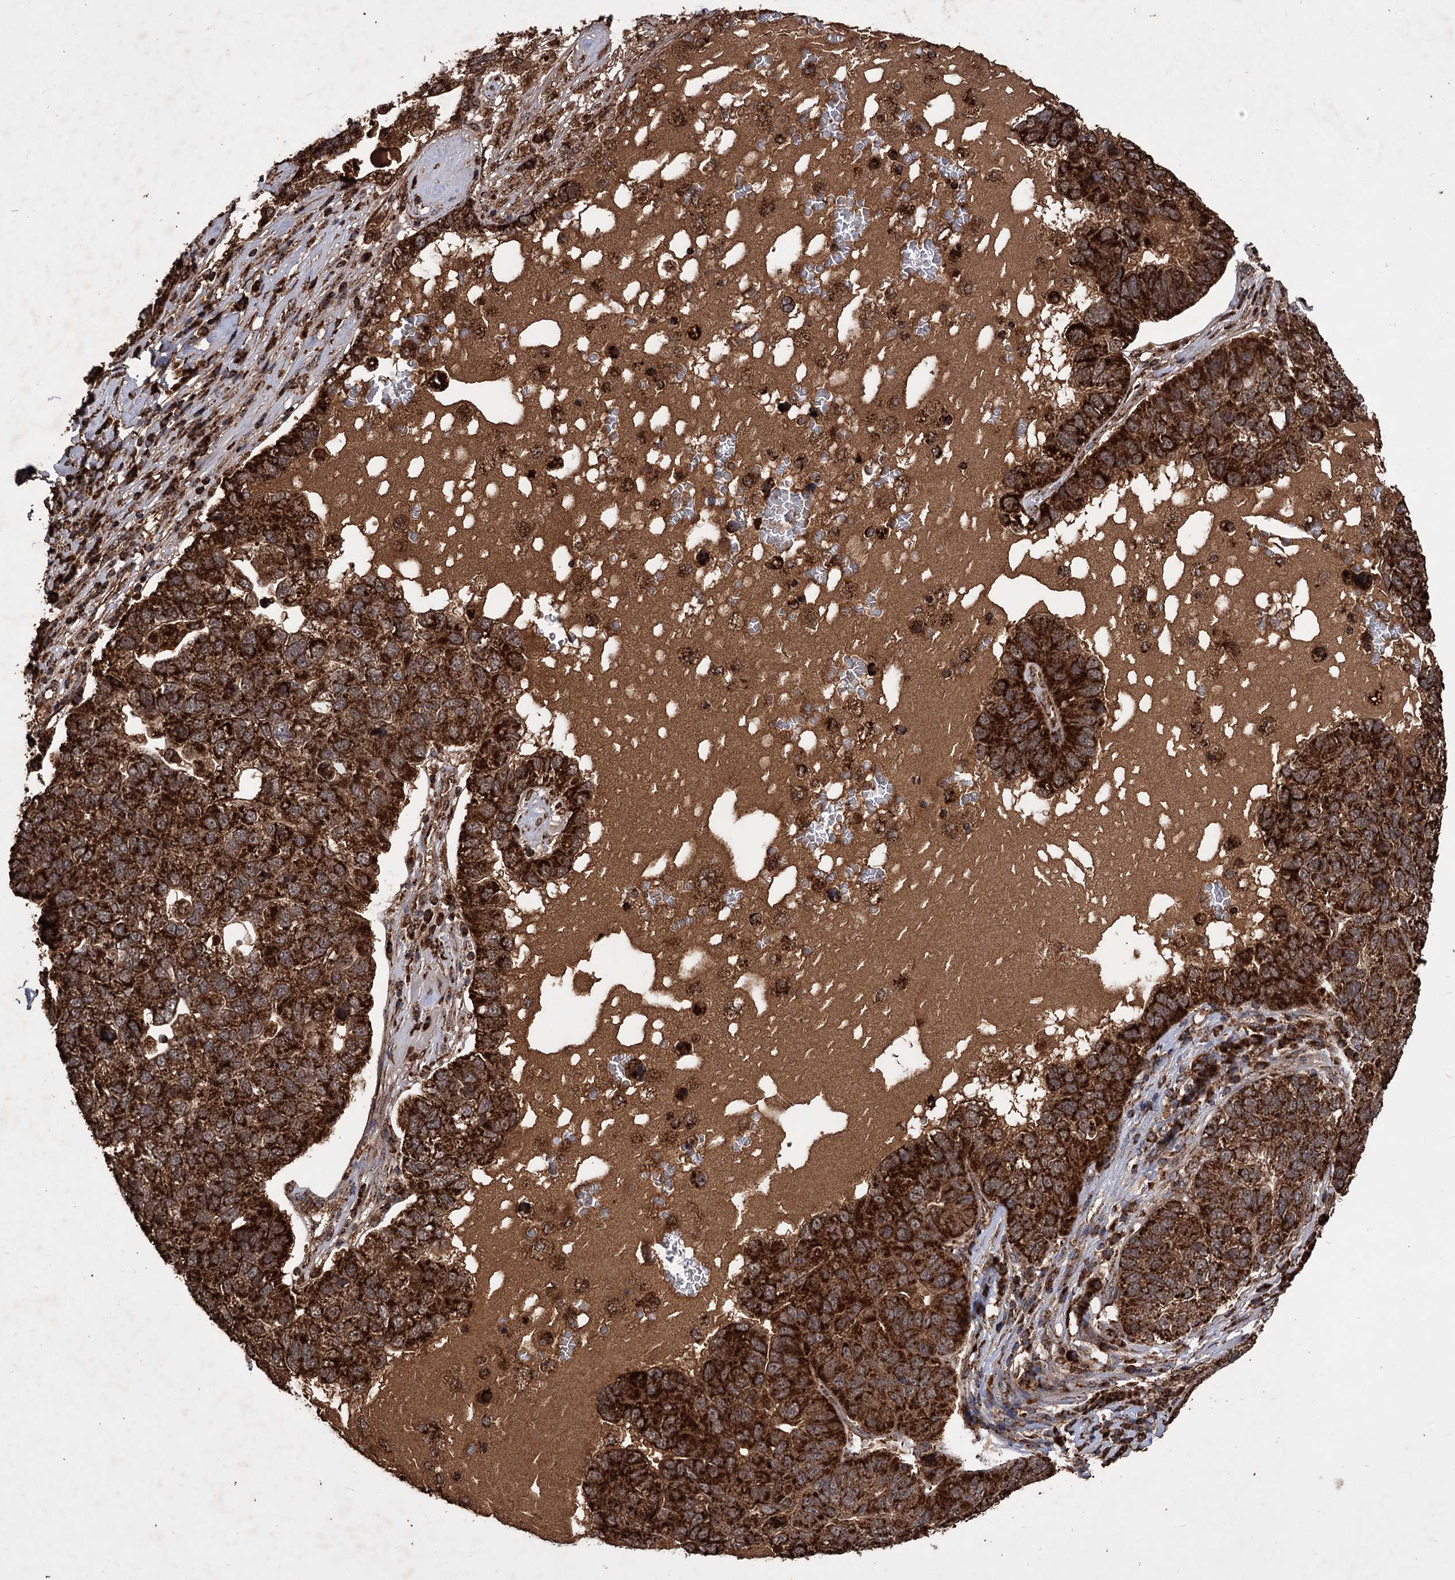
{"staining": {"intensity": "strong", "quantity": ">75%", "location": "cytoplasmic/membranous"}, "tissue": "pancreatic cancer", "cell_type": "Tumor cells", "image_type": "cancer", "snomed": [{"axis": "morphology", "description": "Adenocarcinoma, NOS"}, {"axis": "topography", "description": "Pancreas"}], "caption": "Protein staining exhibits strong cytoplasmic/membranous staining in approximately >75% of tumor cells in pancreatic cancer (adenocarcinoma). The protein is shown in brown color, while the nuclei are stained blue.", "gene": "IPO4", "patient": {"sex": "female", "age": 61}}